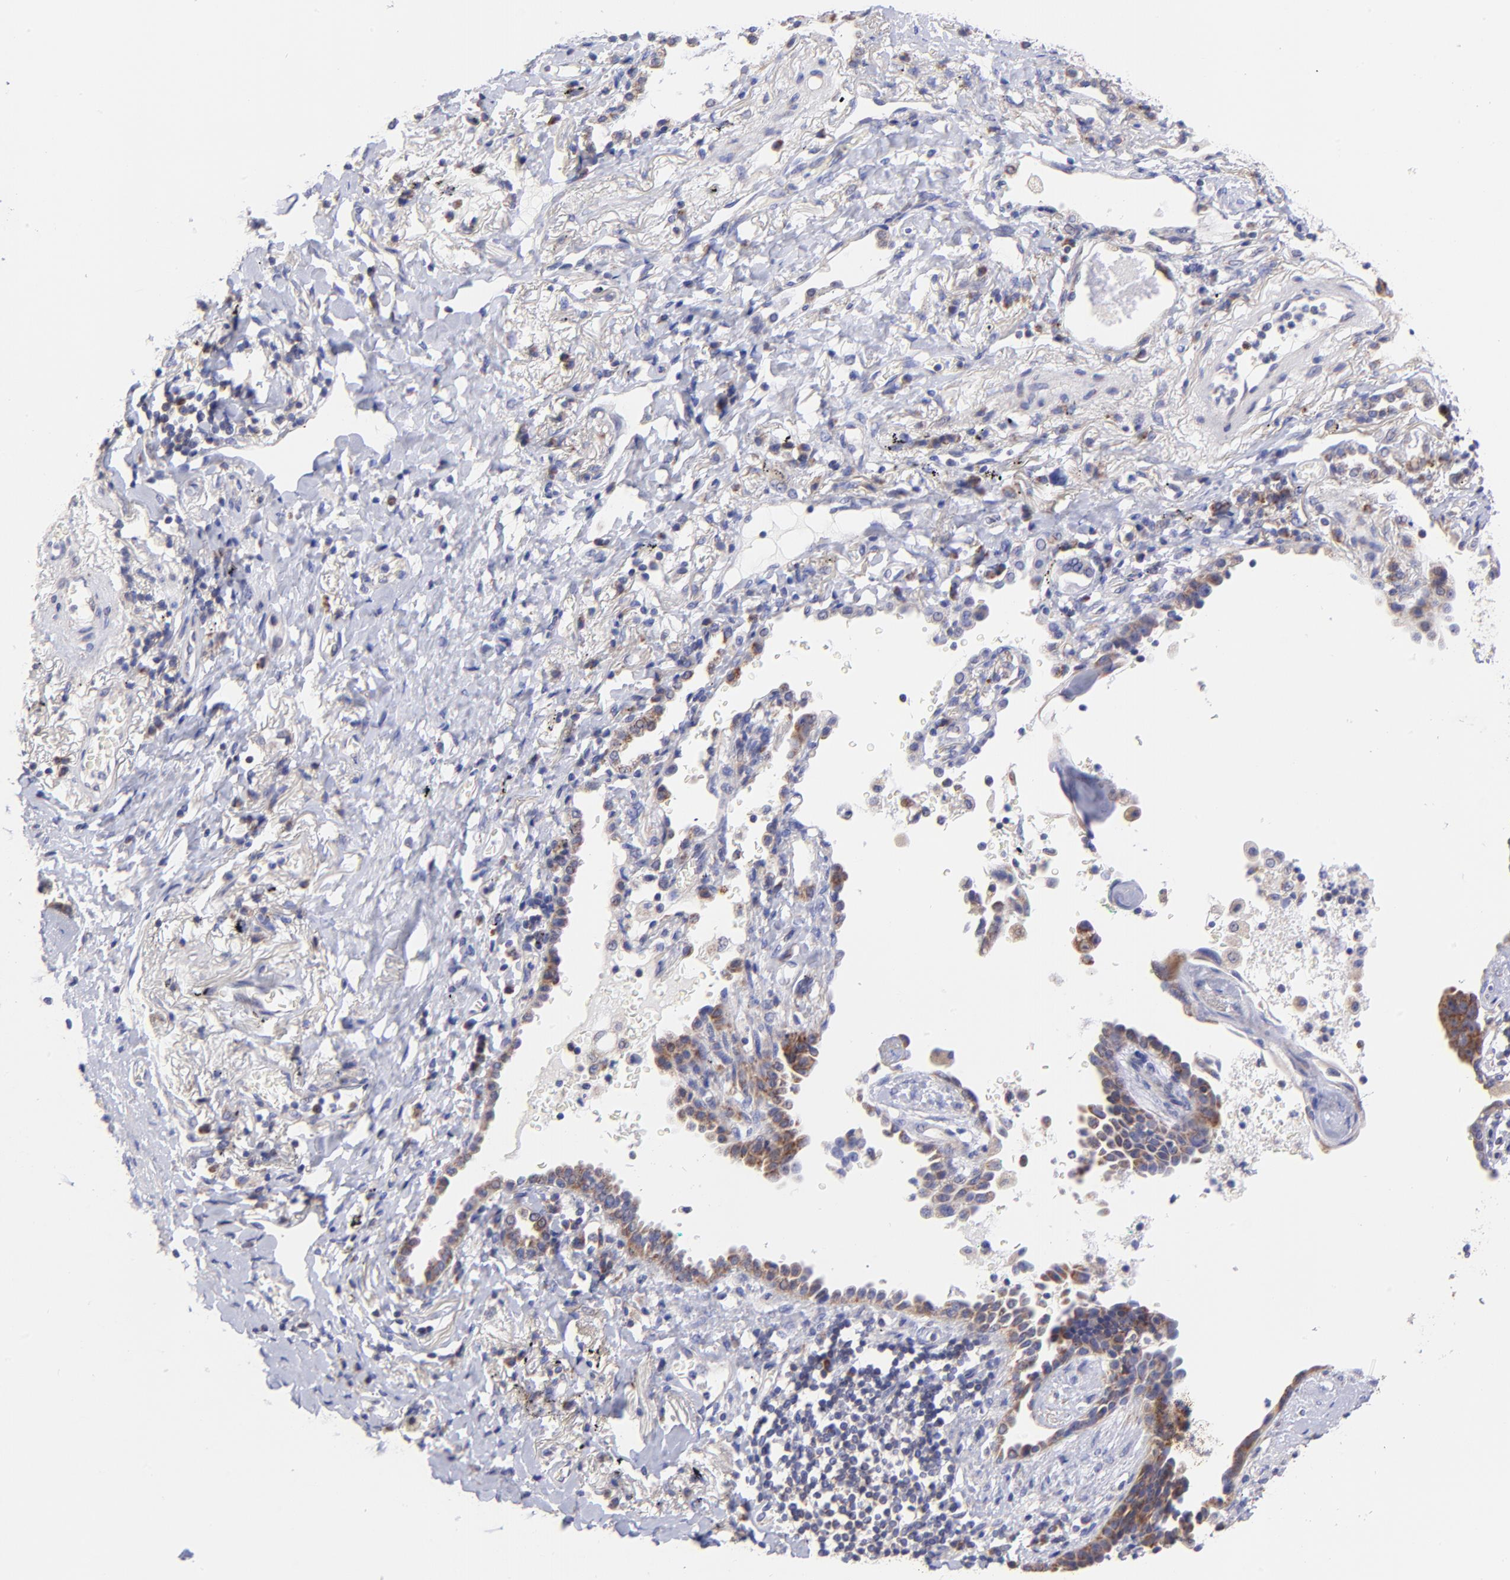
{"staining": {"intensity": "moderate", "quantity": "25%-75%", "location": "cytoplasmic/membranous"}, "tissue": "lung cancer", "cell_type": "Tumor cells", "image_type": "cancer", "snomed": [{"axis": "morphology", "description": "Adenocarcinoma, NOS"}, {"axis": "topography", "description": "Lung"}], "caption": "Lung cancer stained for a protein (brown) shows moderate cytoplasmic/membranous positive expression in about 25%-75% of tumor cells.", "gene": "NDUFB7", "patient": {"sex": "female", "age": 64}}